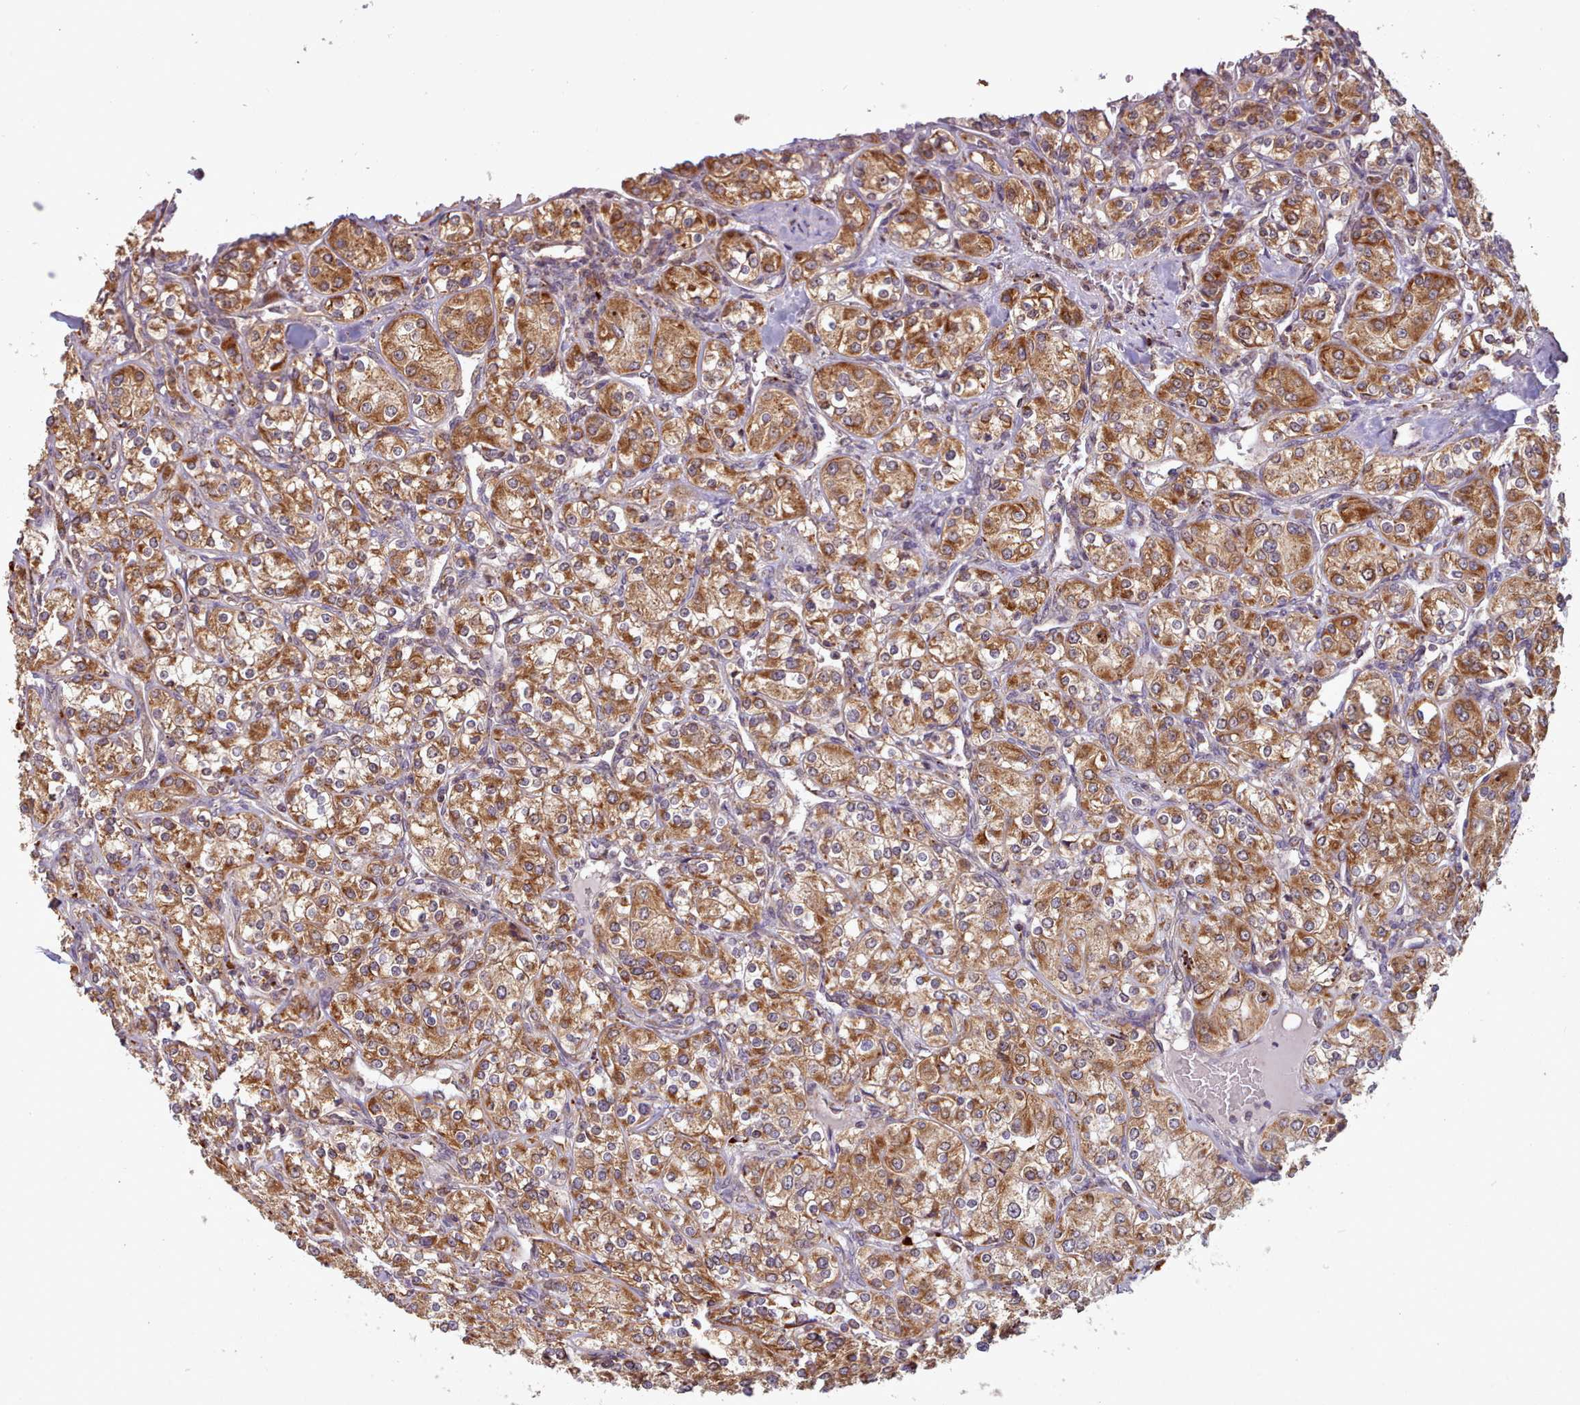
{"staining": {"intensity": "strong", "quantity": ">75%", "location": "cytoplasmic/membranous"}, "tissue": "renal cancer", "cell_type": "Tumor cells", "image_type": "cancer", "snomed": [{"axis": "morphology", "description": "Adenocarcinoma, NOS"}, {"axis": "topography", "description": "Kidney"}], "caption": "The histopathology image exhibits immunohistochemical staining of renal cancer (adenocarcinoma). There is strong cytoplasmic/membranous expression is present in about >75% of tumor cells. (Stains: DAB in brown, nuclei in blue, Microscopy: brightfield microscopy at high magnification).", "gene": "CRYBG1", "patient": {"sex": "male", "age": 77}}